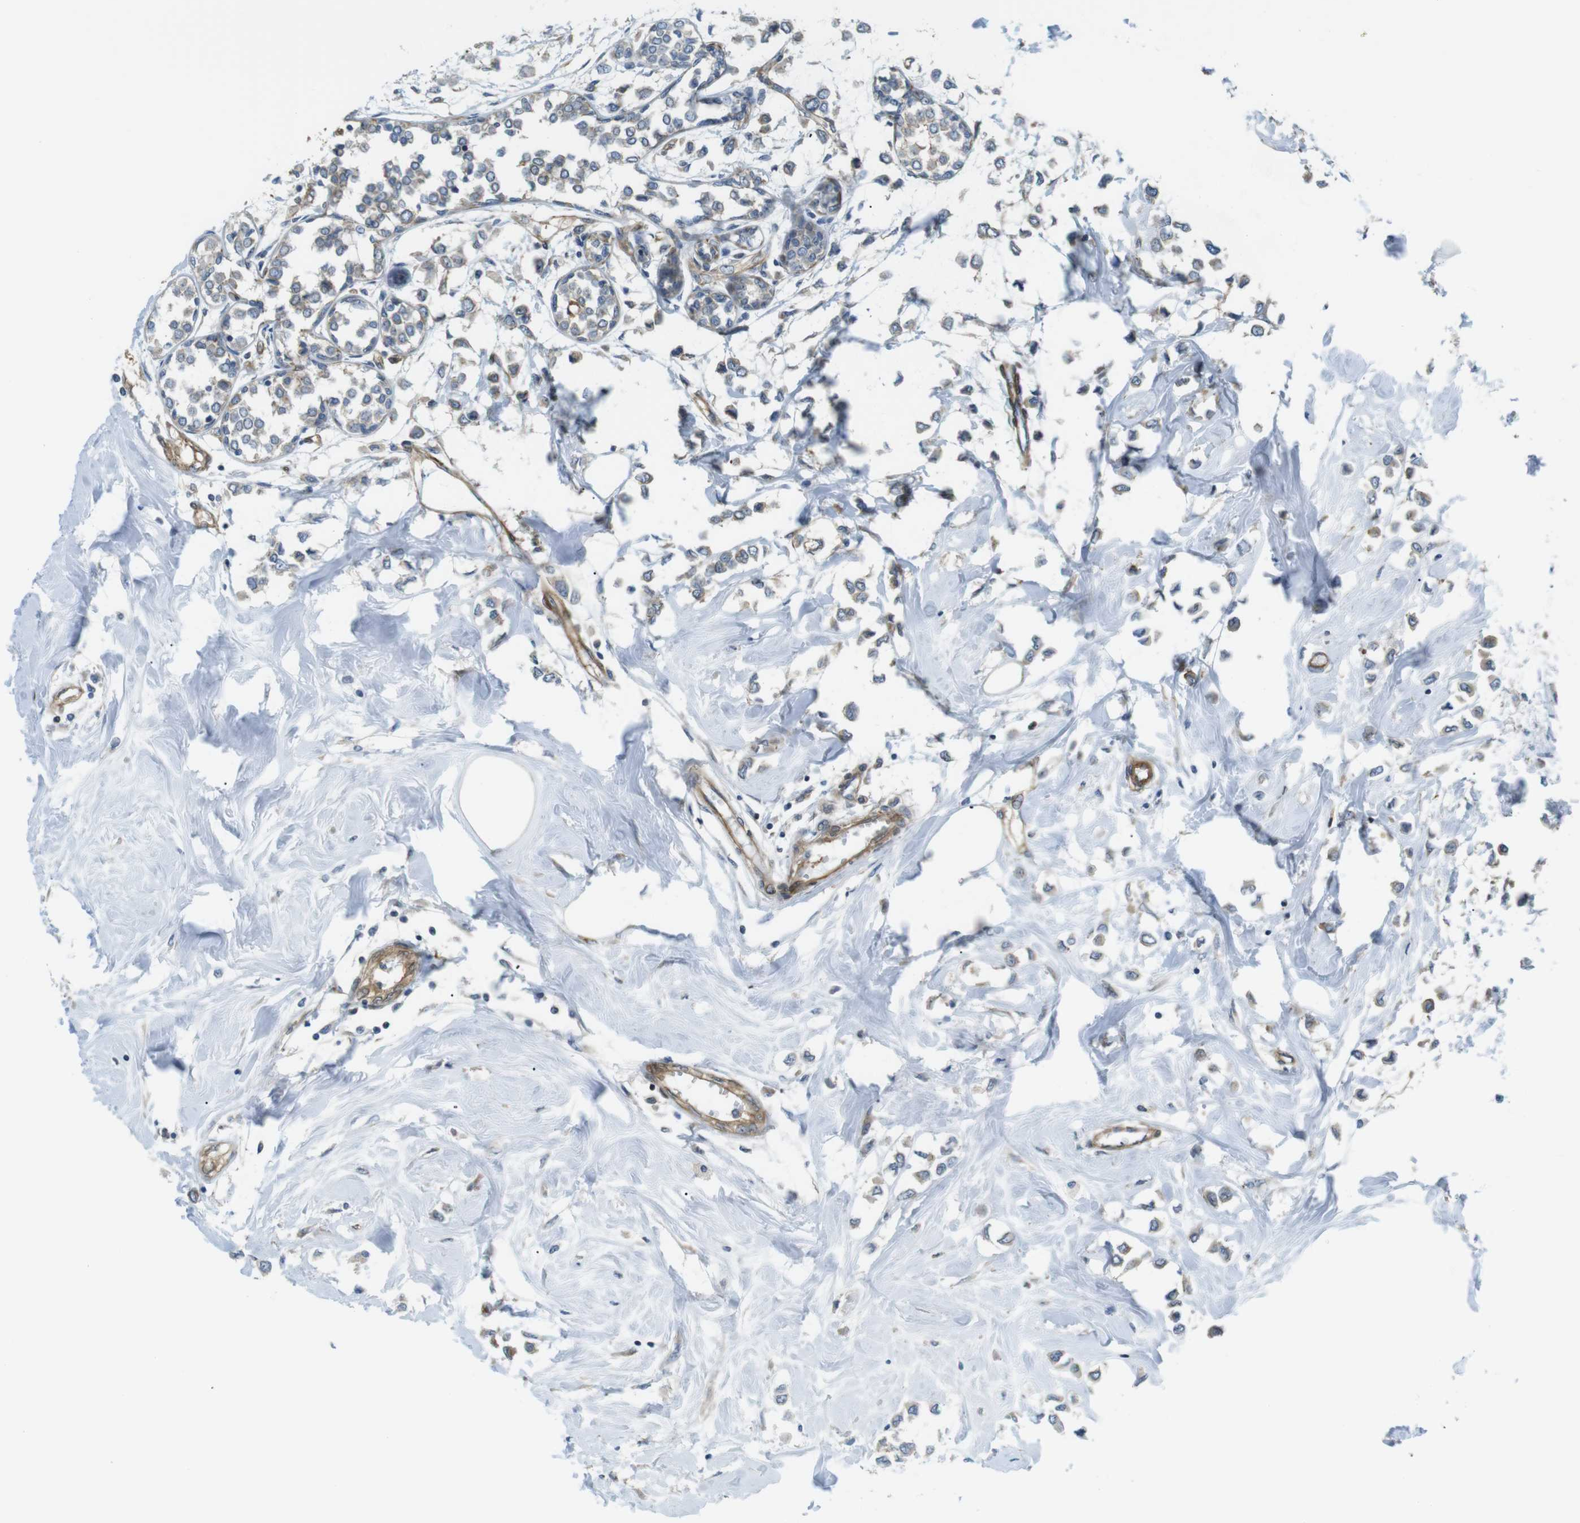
{"staining": {"intensity": "weak", "quantity": ">75%", "location": "cytoplasmic/membranous"}, "tissue": "breast cancer", "cell_type": "Tumor cells", "image_type": "cancer", "snomed": [{"axis": "morphology", "description": "Lobular carcinoma"}, {"axis": "topography", "description": "Breast"}], "caption": "DAB (3,3'-diaminobenzidine) immunohistochemical staining of breast lobular carcinoma exhibits weak cytoplasmic/membranous protein positivity in about >75% of tumor cells.", "gene": "TSC1", "patient": {"sex": "female", "age": 51}}